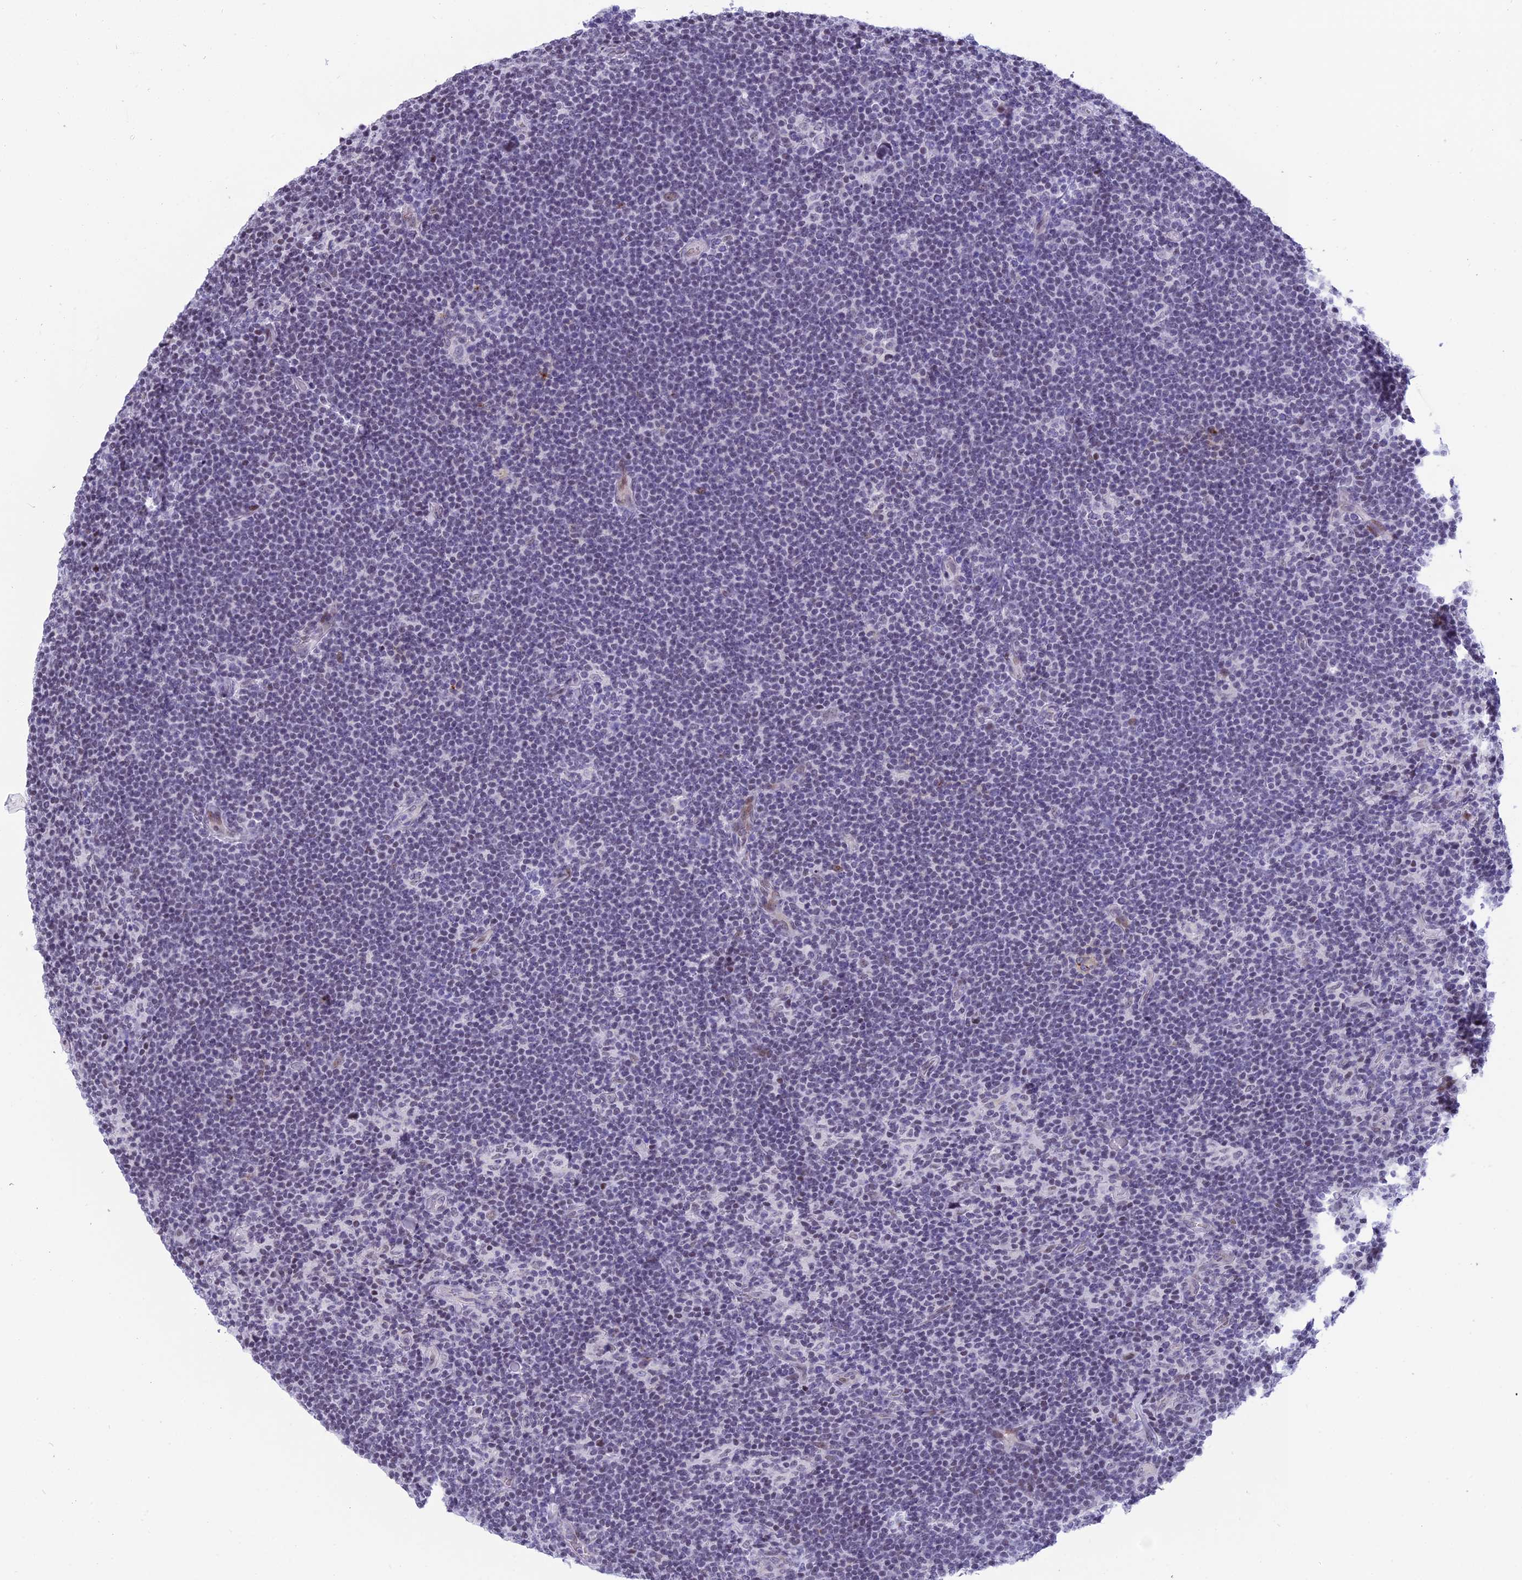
{"staining": {"intensity": "weak", "quantity": "25%-75%", "location": "nuclear"}, "tissue": "lymphoma", "cell_type": "Tumor cells", "image_type": "cancer", "snomed": [{"axis": "morphology", "description": "Hodgkin's disease, NOS"}, {"axis": "topography", "description": "Lymph node"}], "caption": "Immunohistochemistry histopathology image of Hodgkin's disease stained for a protein (brown), which demonstrates low levels of weak nuclear expression in about 25%-75% of tumor cells.", "gene": "SPIRE2", "patient": {"sex": "female", "age": 57}}